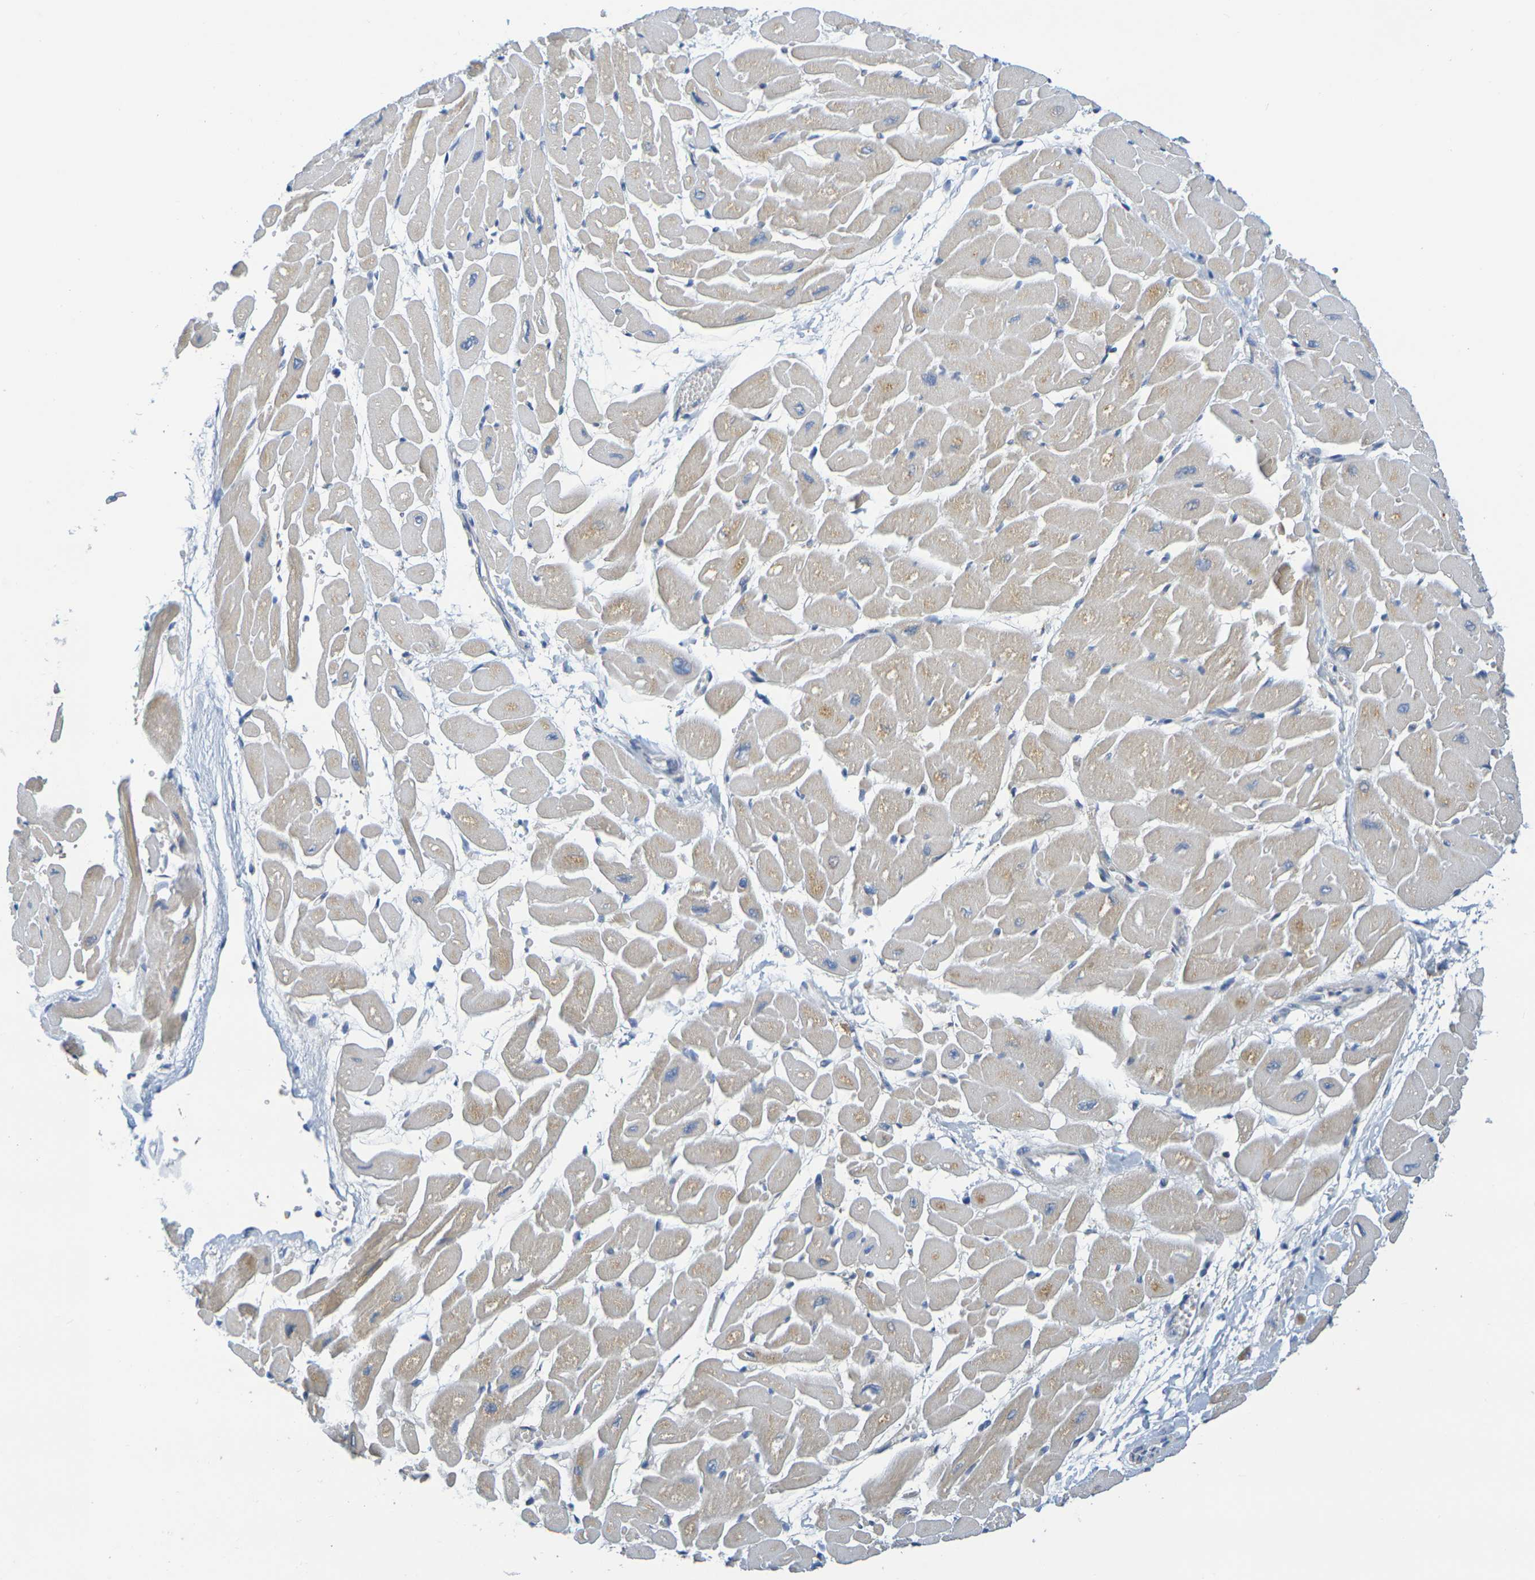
{"staining": {"intensity": "moderate", "quantity": "25%-75%", "location": "cytoplasmic/membranous"}, "tissue": "heart muscle", "cell_type": "Cardiomyocytes", "image_type": "normal", "snomed": [{"axis": "morphology", "description": "Normal tissue, NOS"}, {"axis": "topography", "description": "Heart"}], "caption": "Immunohistochemical staining of unremarkable heart muscle reveals moderate cytoplasmic/membranous protein positivity in approximately 25%-75% of cardiomyocytes.", "gene": "C1QA", "patient": {"sex": "male", "age": 45}}